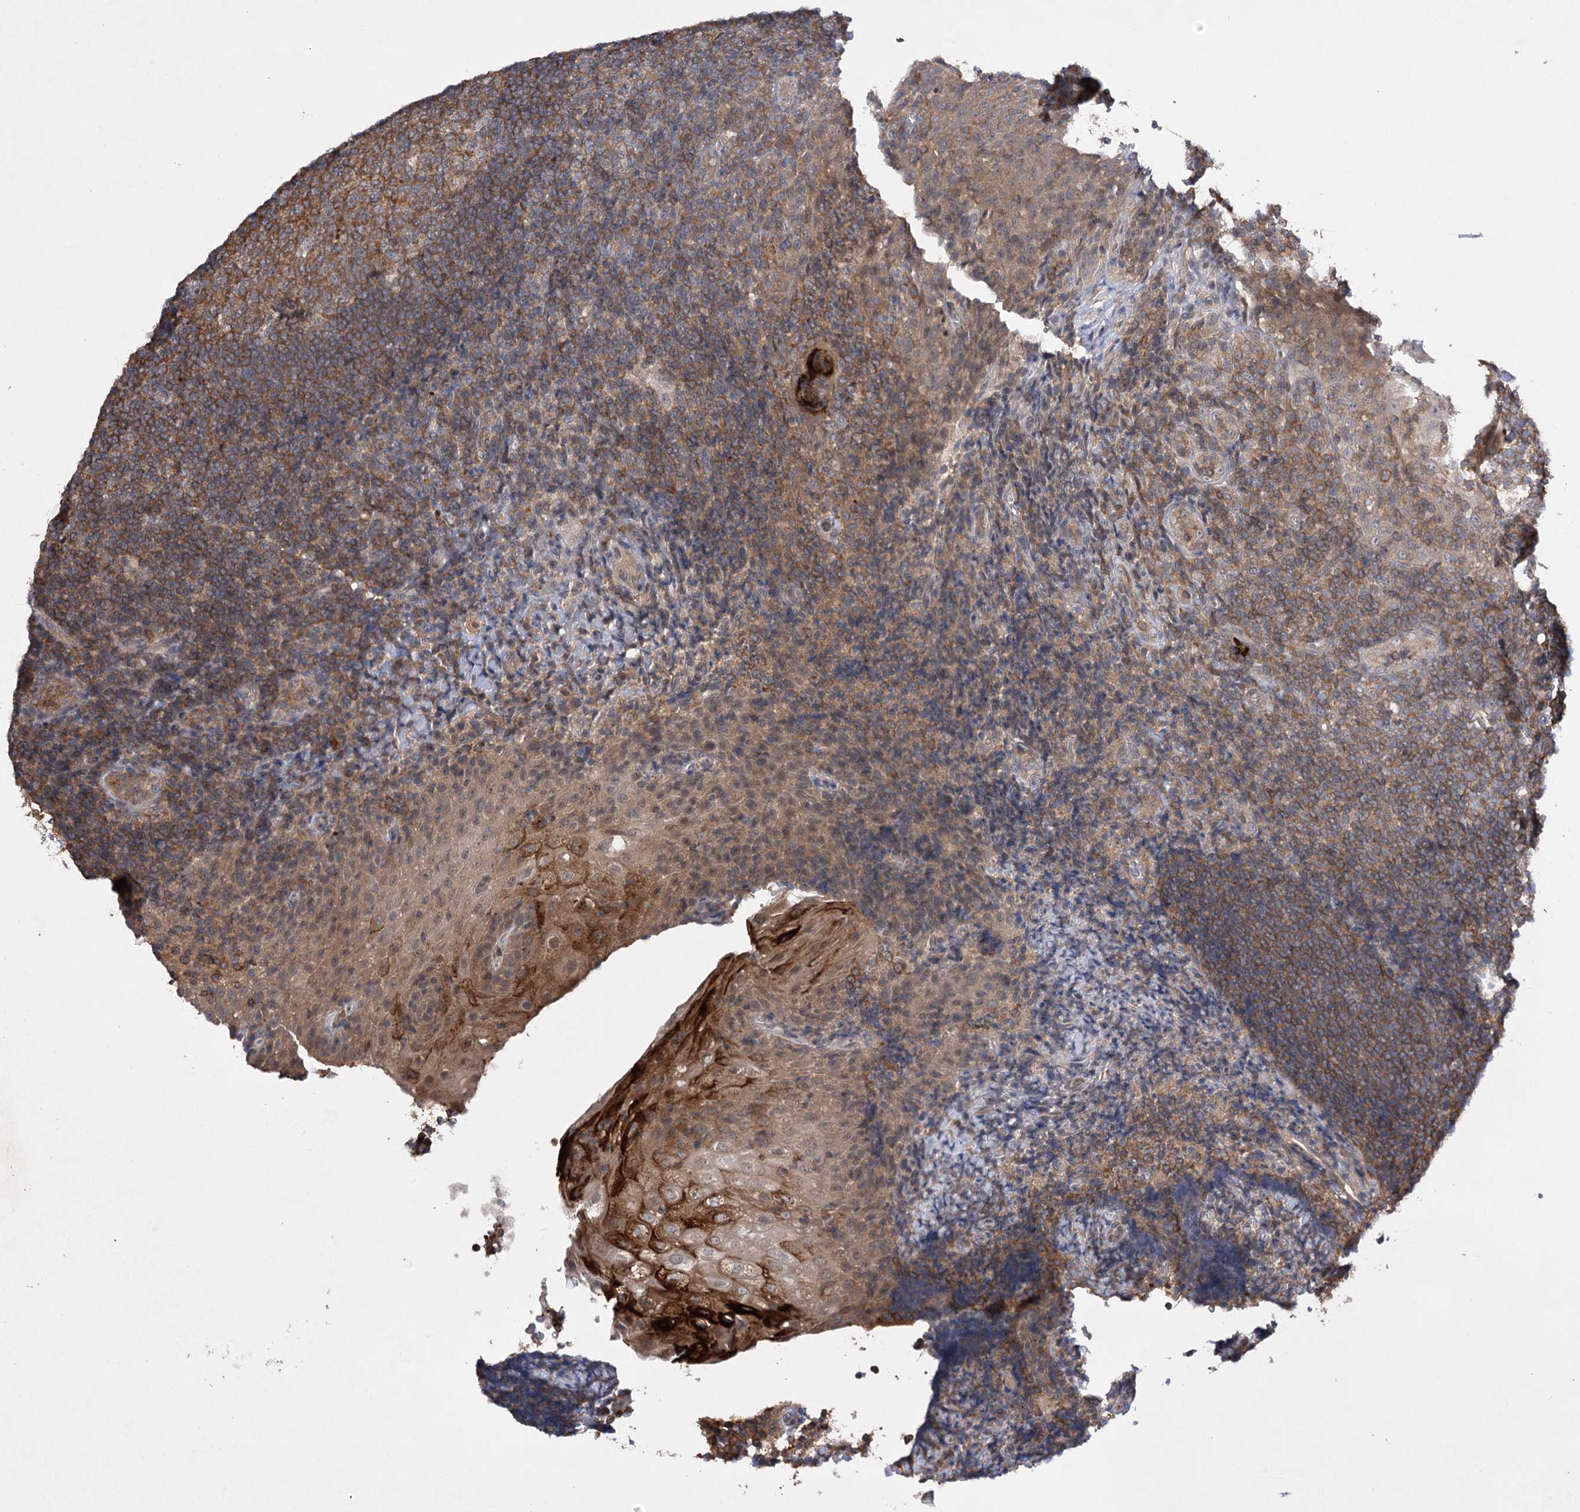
{"staining": {"intensity": "moderate", "quantity": ">75%", "location": "cytoplasmic/membranous"}, "tissue": "tonsil", "cell_type": "Germinal center cells", "image_type": "normal", "snomed": [{"axis": "morphology", "description": "Normal tissue, NOS"}, {"axis": "topography", "description": "Tonsil"}], "caption": "Immunohistochemistry (IHC) (DAB (3,3'-diaminobenzidine)) staining of benign tonsil demonstrates moderate cytoplasmic/membranous protein expression in approximately >75% of germinal center cells.", "gene": "BCR", "patient": {"sex": "male", "age": 37}}